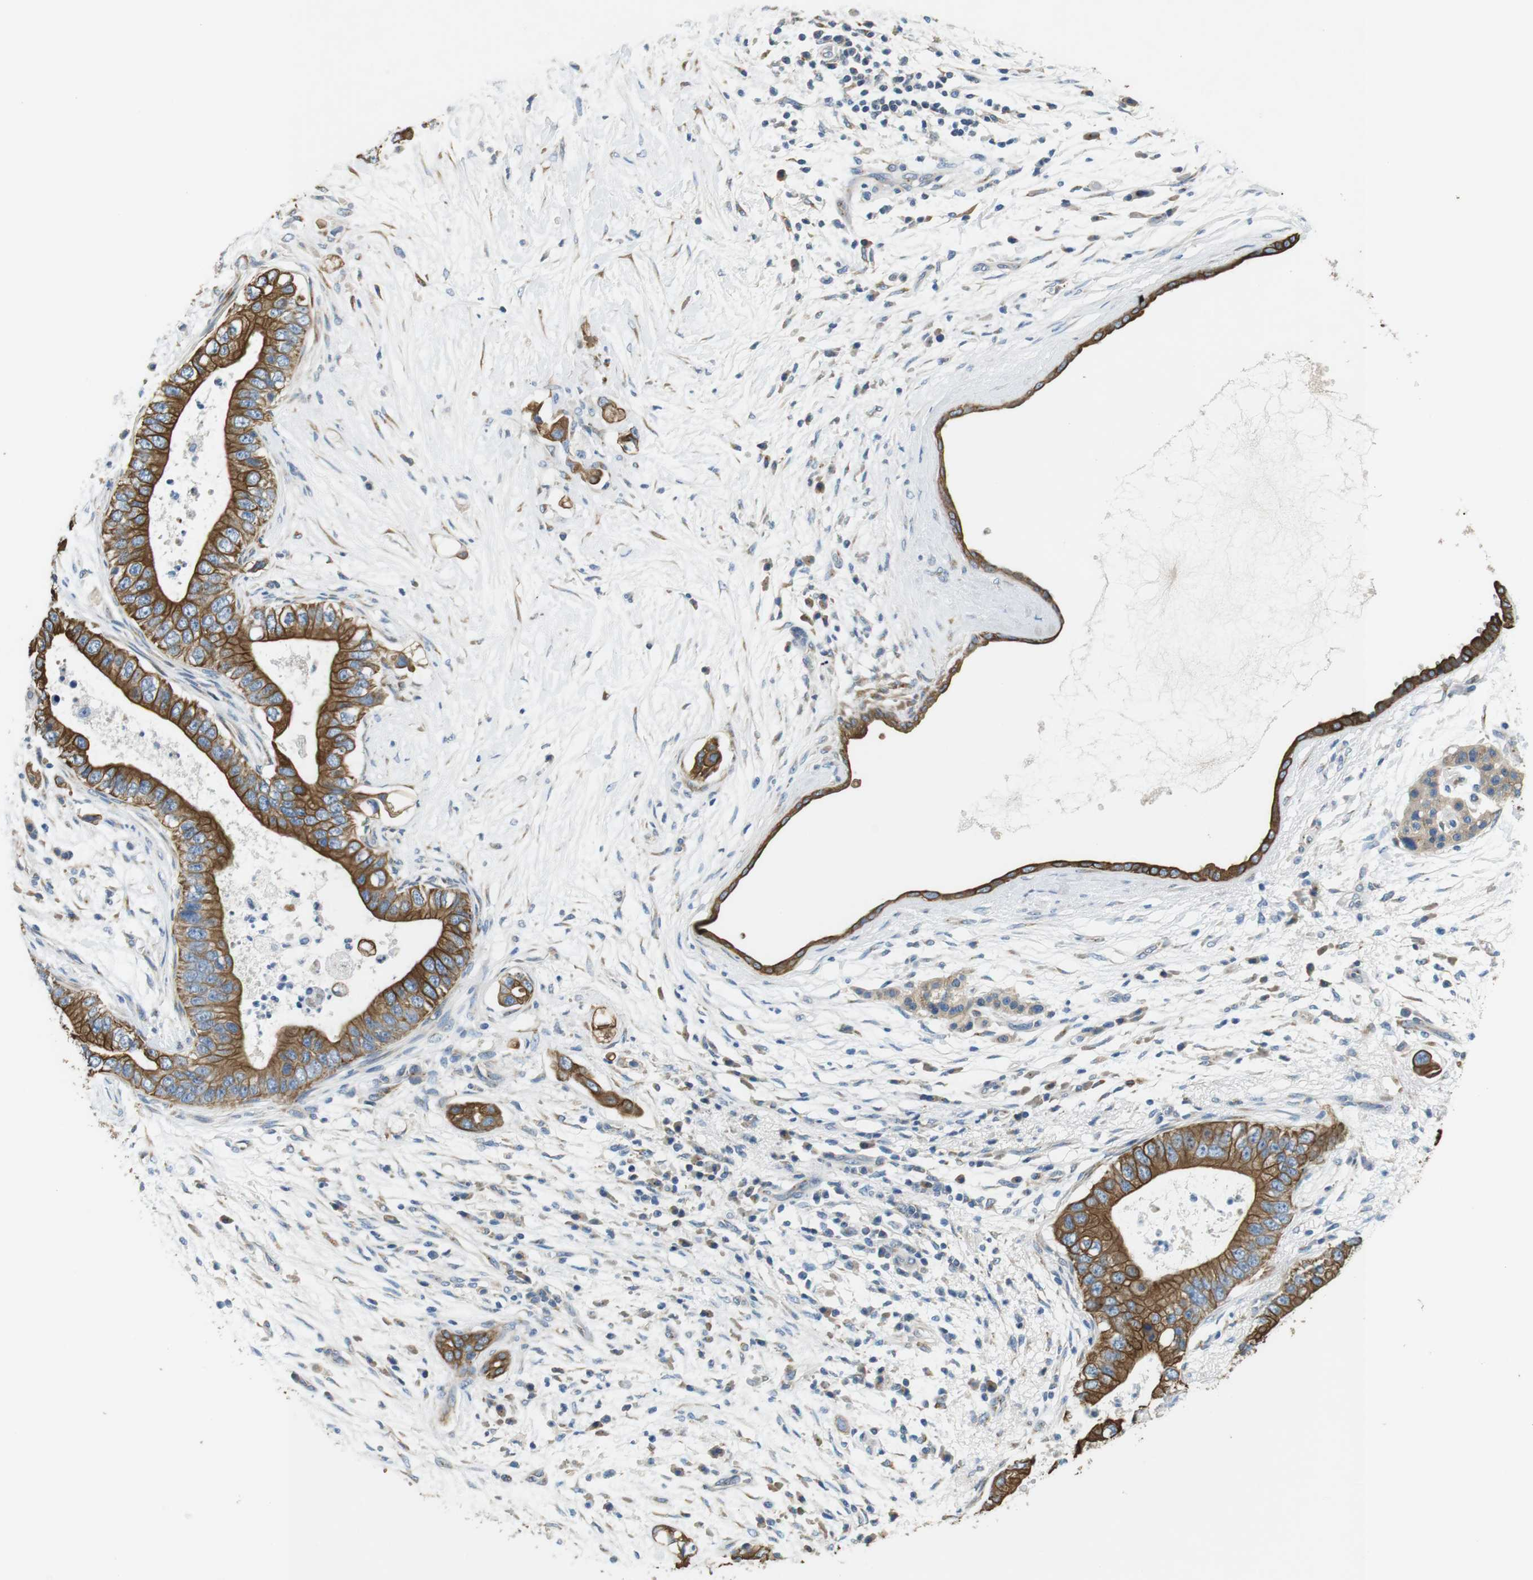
{"staining": {"intensity": "moderate", "quantity": ">75%", "location": "cytoplasmic/membranous"}, "tissue": "pancreatic cancer", "cell_type": "Tumor cells", "image_type": "cancer", "snomed": [{"axis": "morphology", "description": "Adenocarcinoma, NOS"}, {"axis": "topography", "description": "Pancreas"}], "caption": "Tumor cells demonstrate moderate cytoplasmic/membranous staining in approximately >75% of cells in pancreatic adenocarcinoma.", "gene": "UNC5CL", "patient": {"sex": "male", "age": 77}}